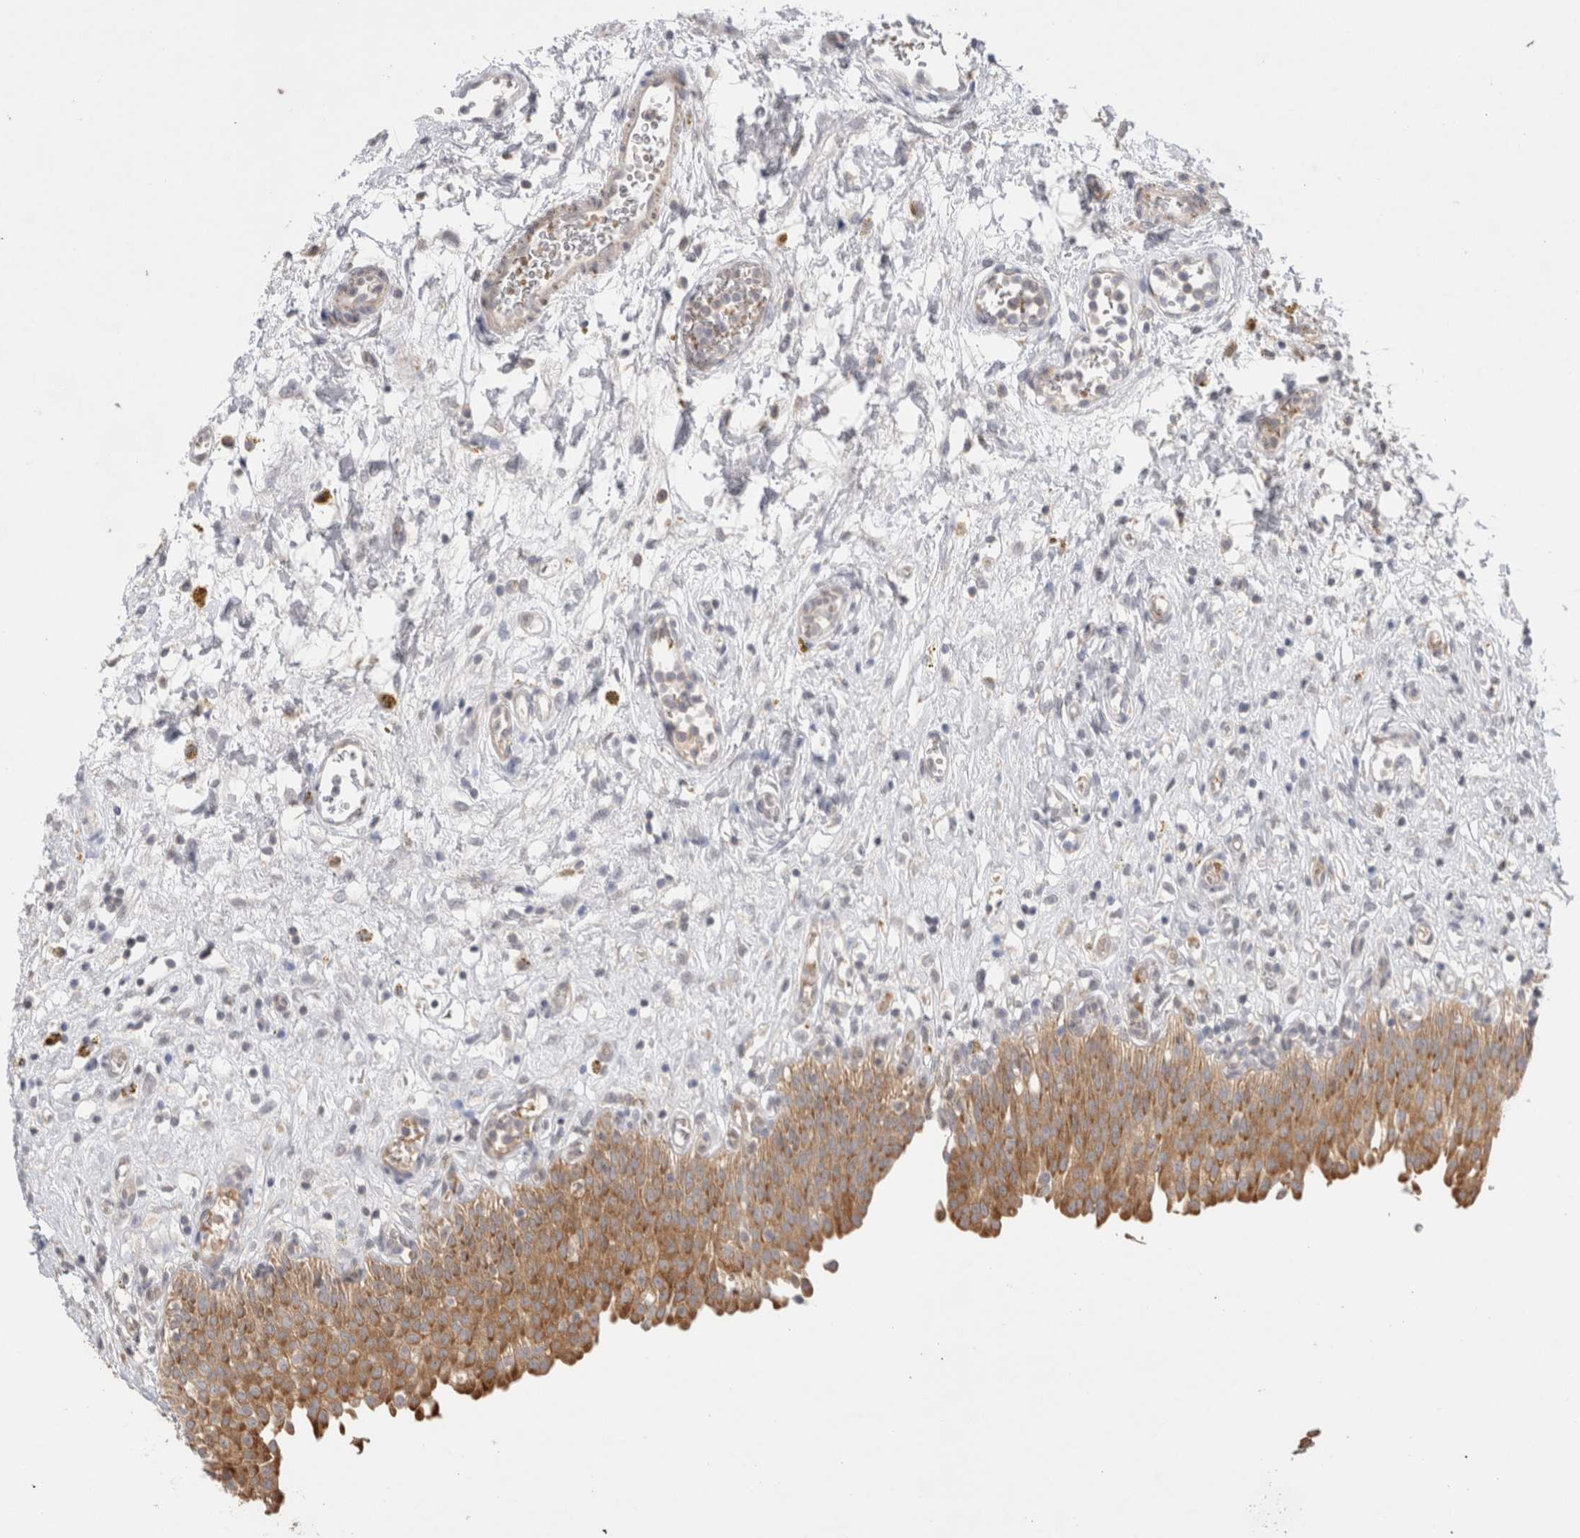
{"staining": {"intensity": "moderate", "quantity": ">75%", "location": "cytoplasmic/membranous"}, "tissue": "urinary bladder", "cell_type": "Urothelial cells", "image_type": "normal", "snomed": [{"axis": "morphology", "description": "Urothelial carcinoma, High grade"}, {"axis": "topography", "description": "Urinary bladder"}], "caption": "Immunohistochemical staining of normal human urinary bladder demonstrates medium levels of moderate cytoplasmic/membranous positivity in approximately >75% of urothelial cells. (brown staining indicates protein expression, while blue staining denotes nuclei).", "gene": "NDOR1", "patient": {"sex": "male", "age": 46}}